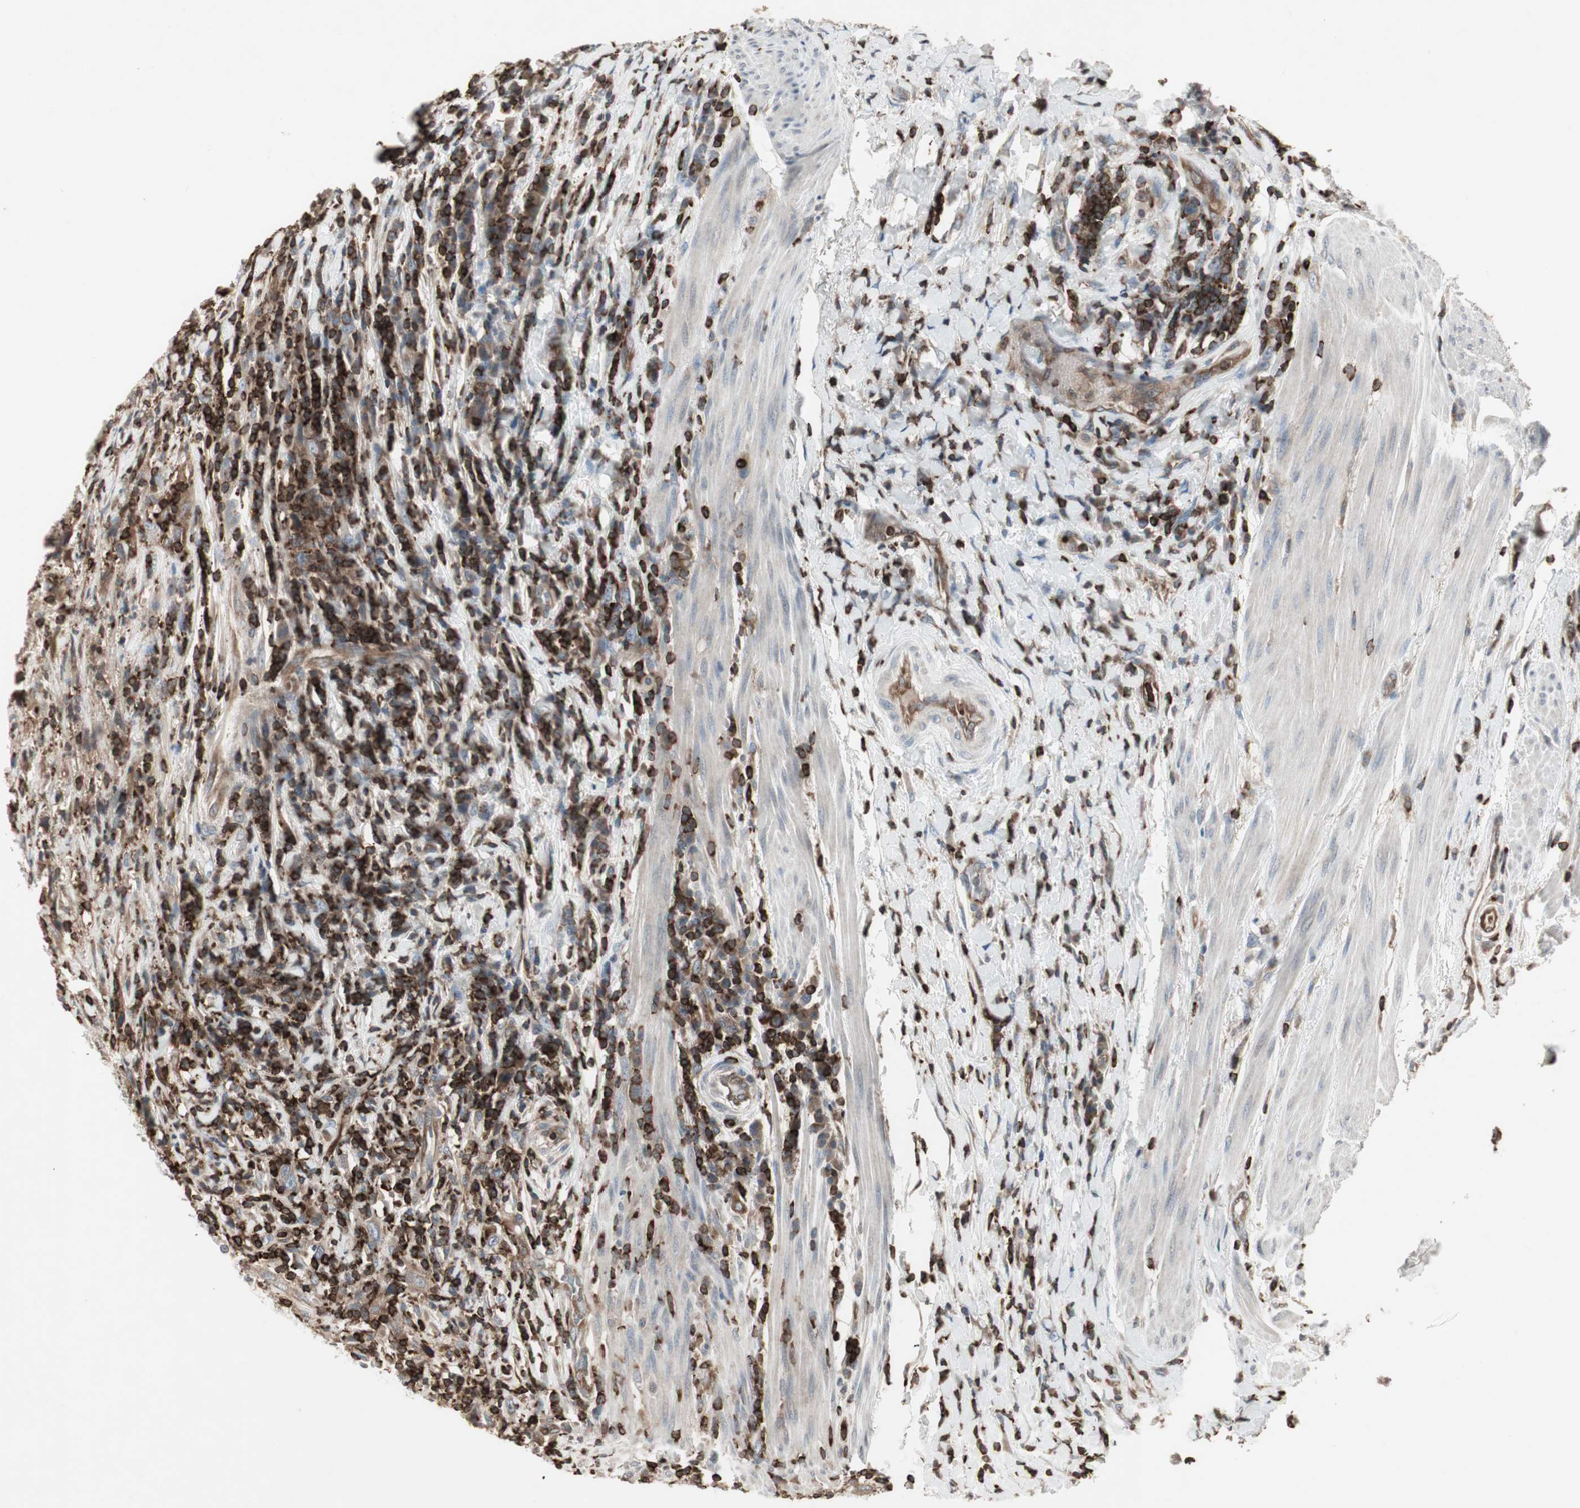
{"staining": {"intensity": "moderate", "quantity": "25%-75%", "location": "cytoplasmic/membranous"}, "tissue": "urothelial cancer", "cell_type": "Tumor cells", "image_type": "cancer", "snomed": [{"axis": "morphology", "description": "Urothelial carcinoma, High grade"}, {"axis": "topography", "description": "Urinary bladder"}], "caption": "A medium amount of moderate cytoplasmic/membranous expression is appreciated in about 25%-75% of tumor cells in urothelial carcinoma (high-grade) tissue. (Brightfield microscopy of DAB IHC at high magnification).", "gene": "ARHGEF1", "patient": {"sex": "male", "age": 61}}